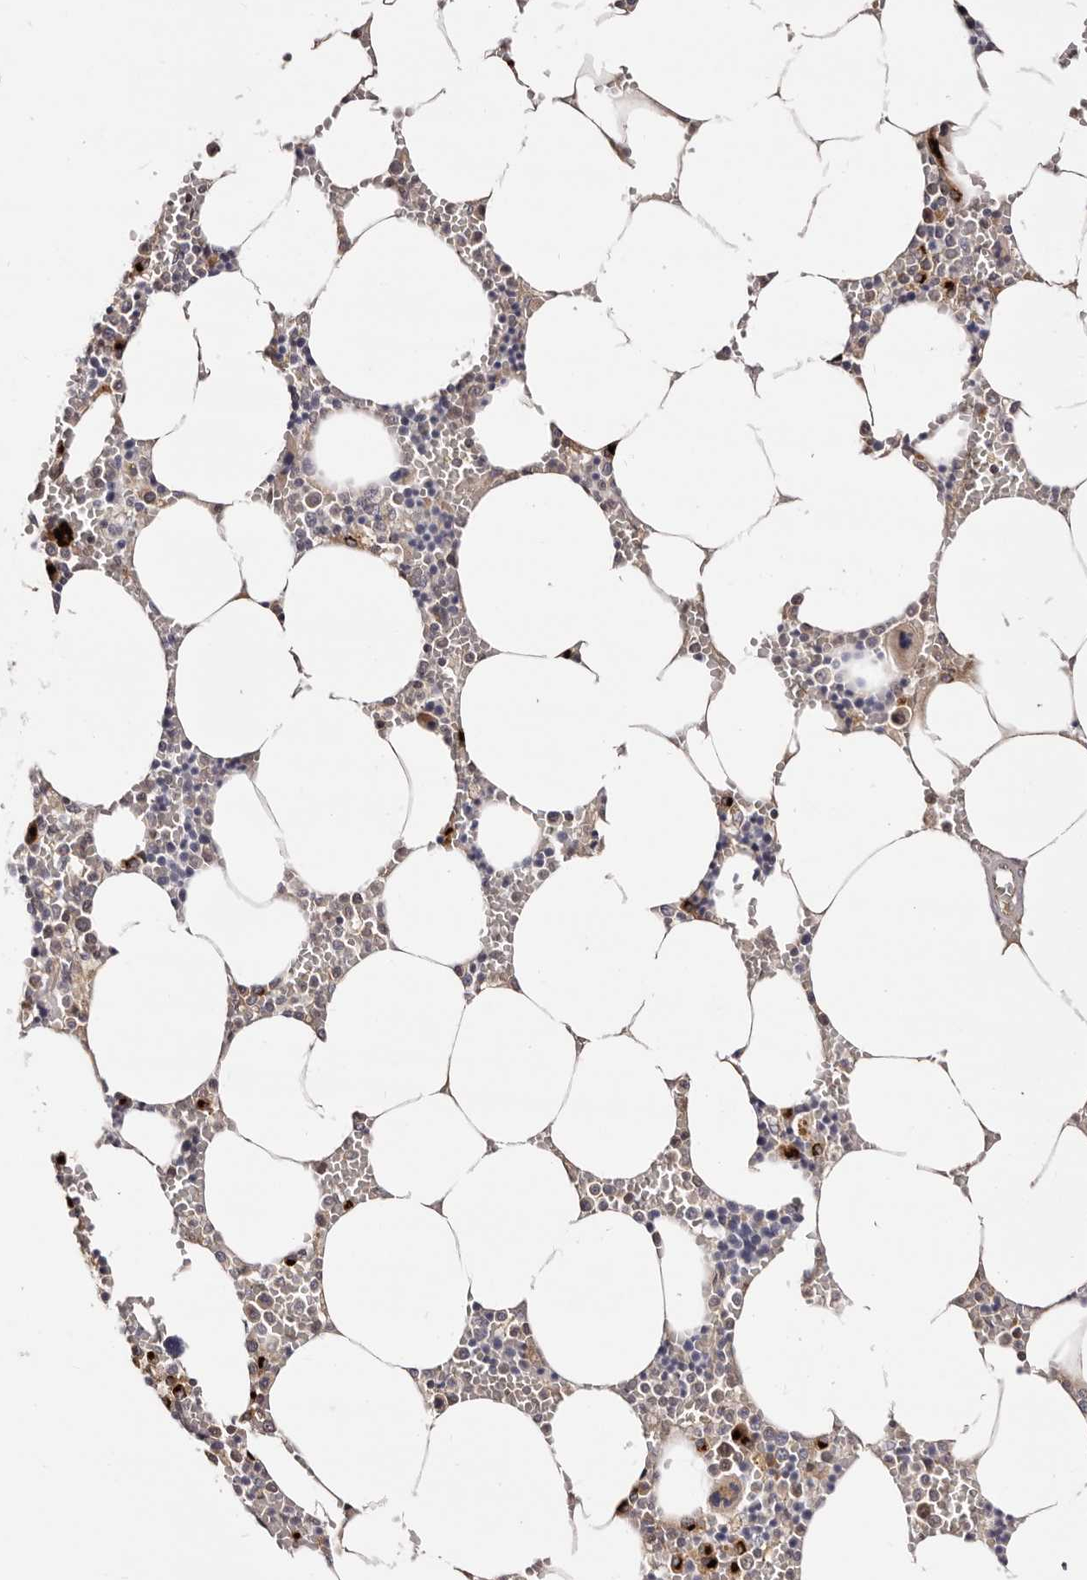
{"staining": {"intensity": "strong", "quantity": "<25%", "location": "cytoplasmic/membranous,nuclear"}, "tissue": "bone marrow", "cell_type": "Hematopoietic cells", "image_type": "normal", "snomed": [{"axis": "morphology", "description": "Normal tissue, NOS"}, {"axis": "topography", "description": "Bone marrow"}], "caption": "A photomicrograph of human bone marrow stained for a protein exhibits strong cytoplasmic/membranous,nuclear brown staining in hematopoietic cells.", "gene": "DACT2", "patient": {"sex": "male", "age": 70}}